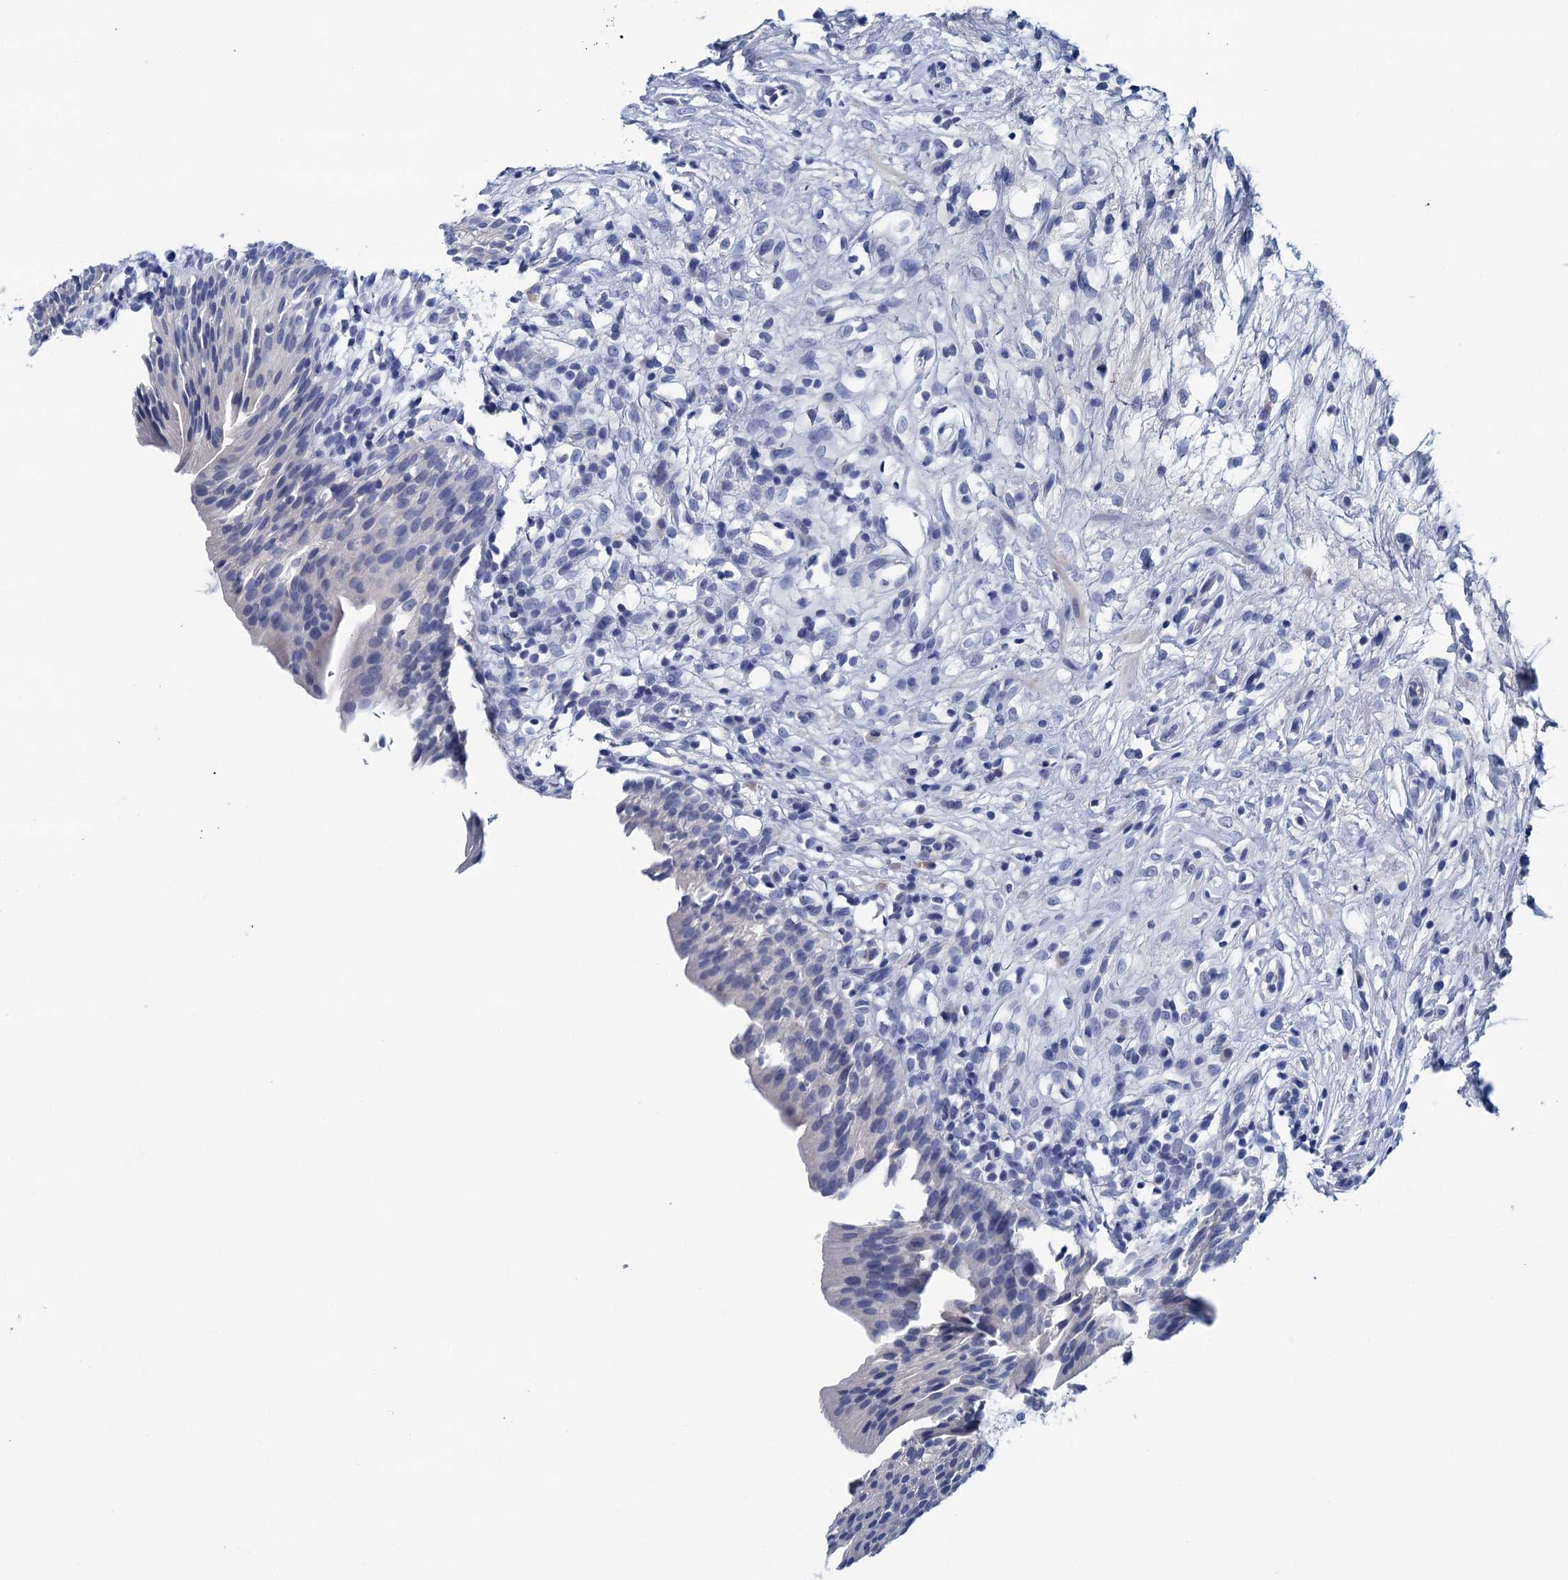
{"staining": {"intensity": "negative", "quantity": "none", "location": "none"}, "tissue": "urinary bladder", "cell_type": "Urothelial cells", "image_type": "normal", "snomed": [{"axis": "morphology", "description": "Normal tissue, NOS"}, {"axis": "morphology", "description": "Inflammation, NOS"}, {"axis": "topography", "description": "Urinary bladder"}], "caption": "This micrograph is of benign urinary bladder stained with IHC to label a protein in brown with the nuclei are counter-stained blue. There is no expression in urothelial cells.", "gene": "MYOZ3", "patient": {"sex": "male", "age": 63}}